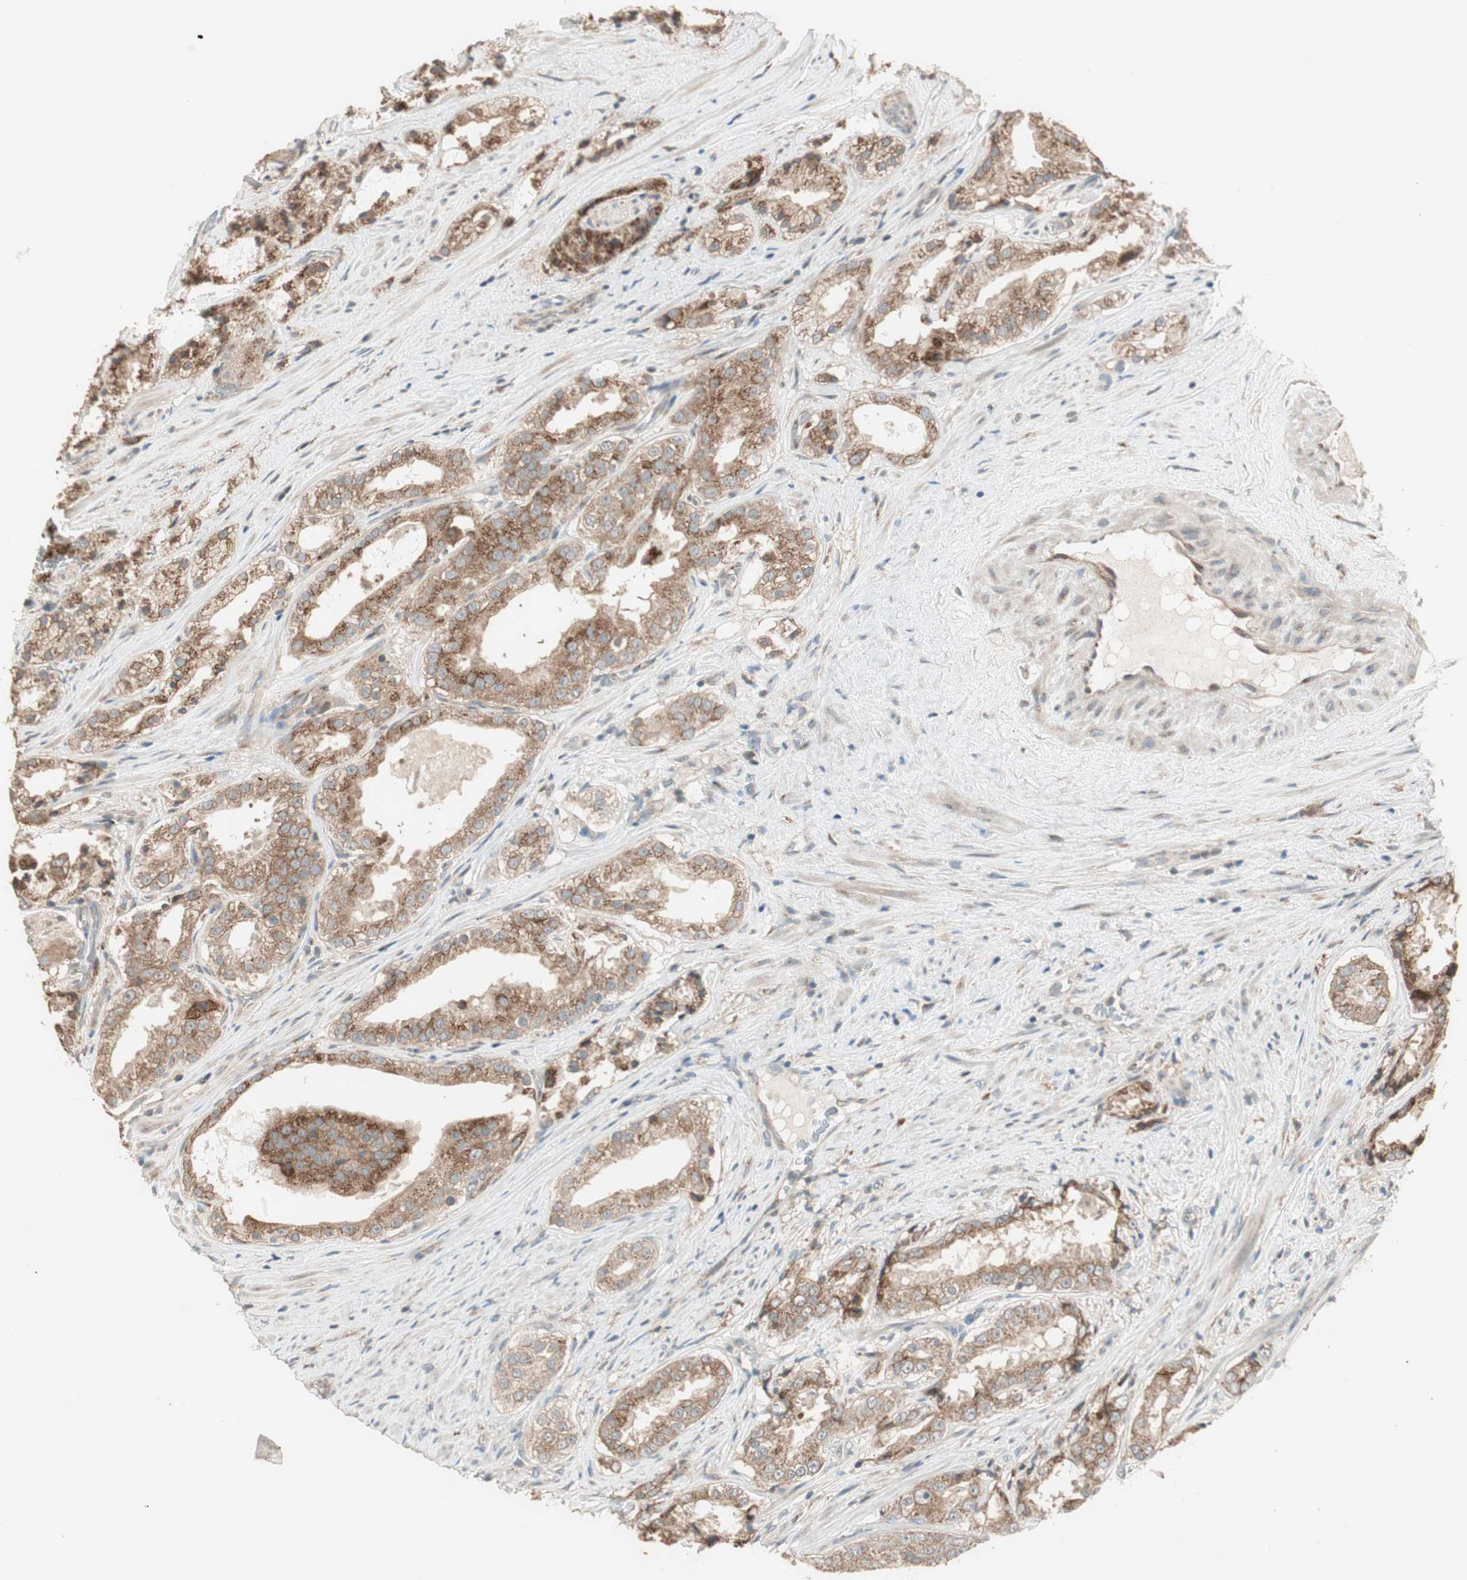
{"staining": {"intensity": "moderate", "quantity": ">75%", "location": "cytoplasmic/membranous"}, "tissue": "prostate cancer", "cell_type": "Tumor cells", "image_type": "cancer", "snomed": [{"axis": "morphology", "description": "Adenocarcinoma, High grade"}, {"axis": "topography", "description": "Prostate"}], "caption": "Tumor cells exhibit medium levels of moderate cytoplasmic/membranous expression in approximately >75% of cells in adenocarcinoma (high-grade) (prostate).", "gene": "RARRES1", "patient": {"sex": "male", "age": 73}}